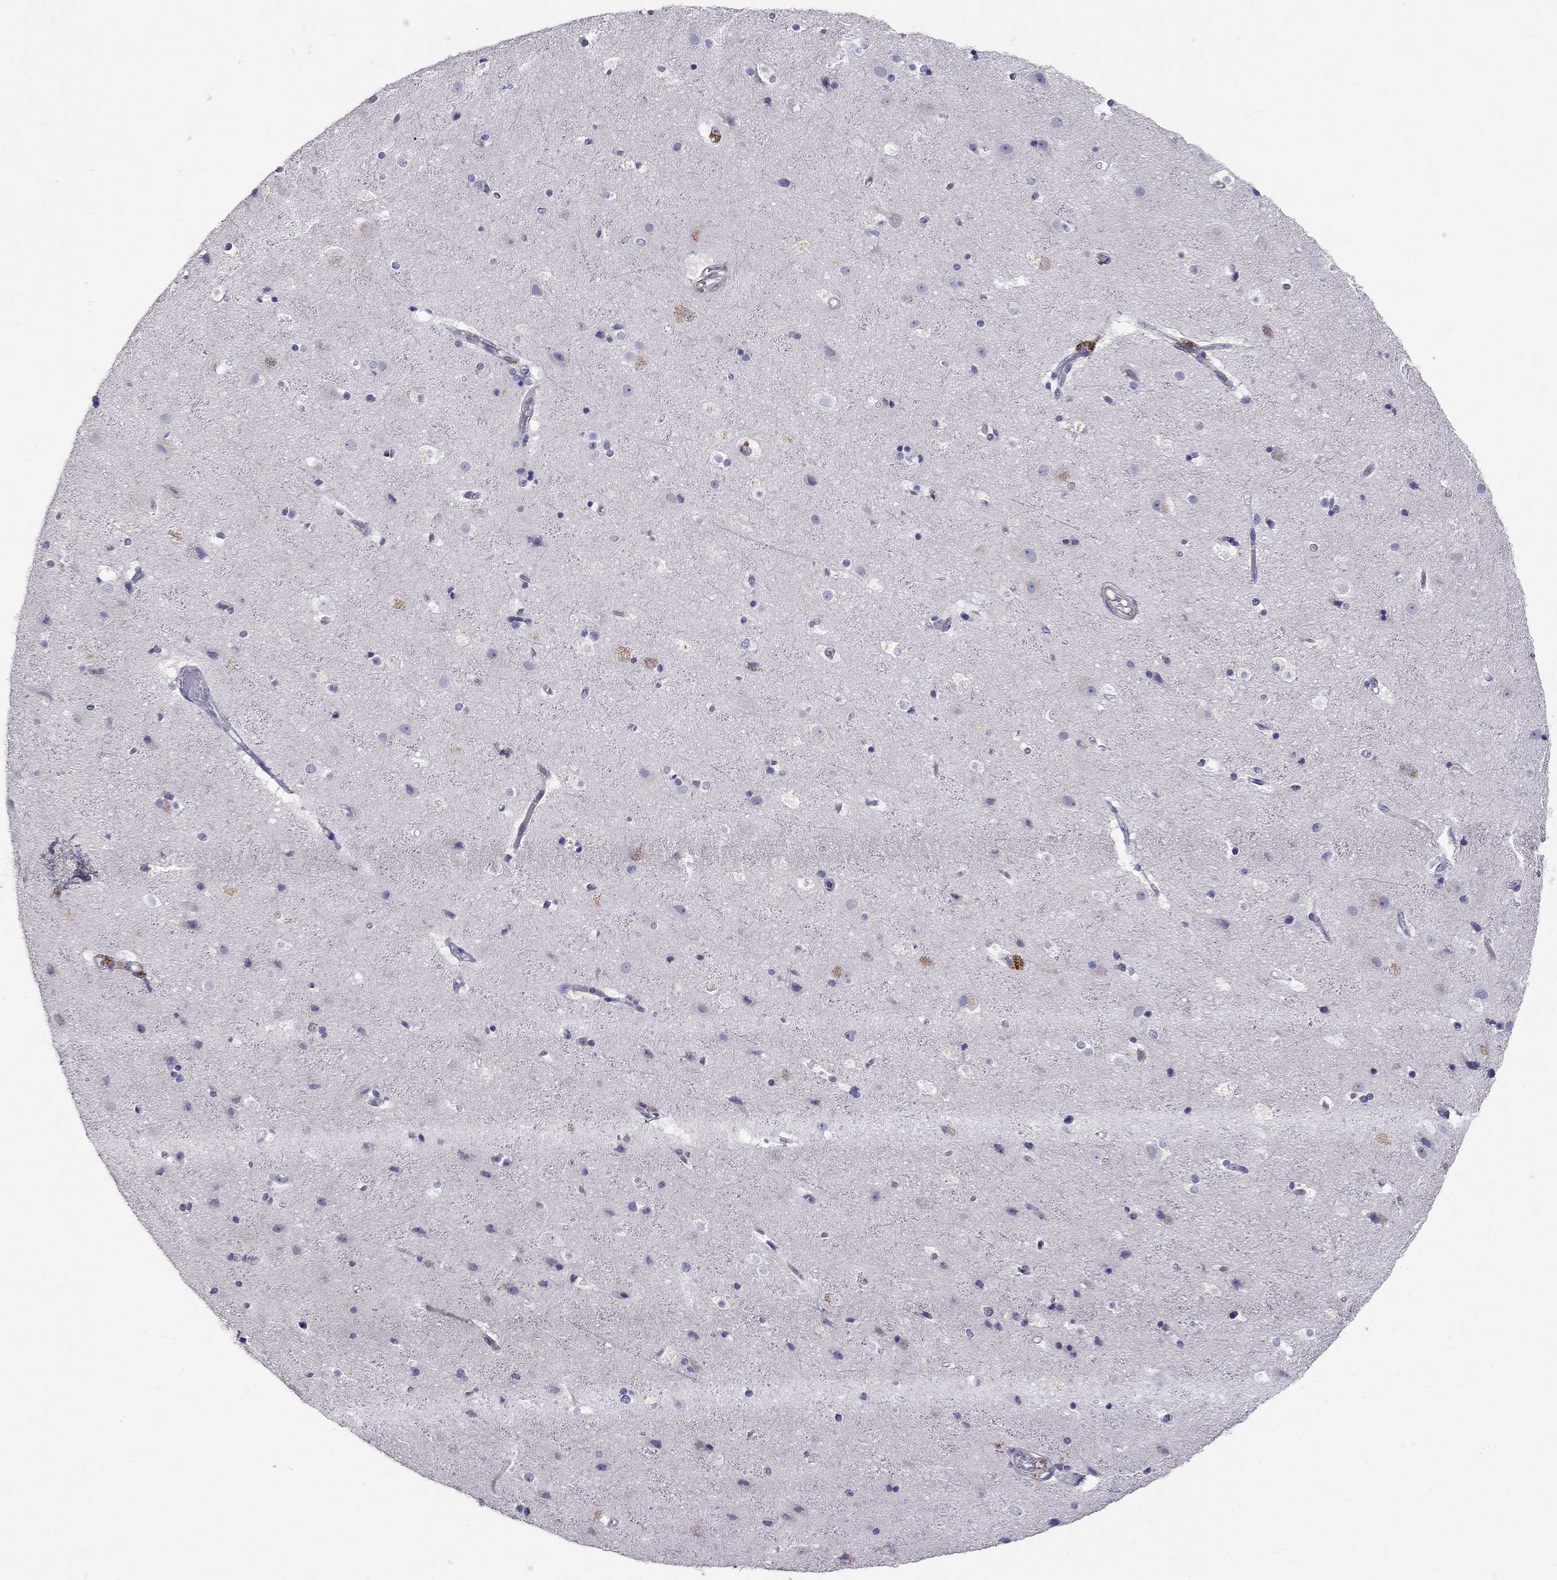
{"staining": {"intensity": "negative", "quantity": "none", "location": "none"}, "tissue": "cerebral cortex", "cell_type": "Endothelial cells", "image_type": "normal", "snomed": [{"axis": "morphology", "description": "Normal tissue, NOS"}, {"axis": "topography", "description": "Cerebral cortex"}], "caption": "This is an immunohistochemistry (IHC) histopathology image of benign cerebral cortex. There is no expression in endothelial cells.", "gene": "SPINT4", "patient": {"sex": "female", "age": 52}}